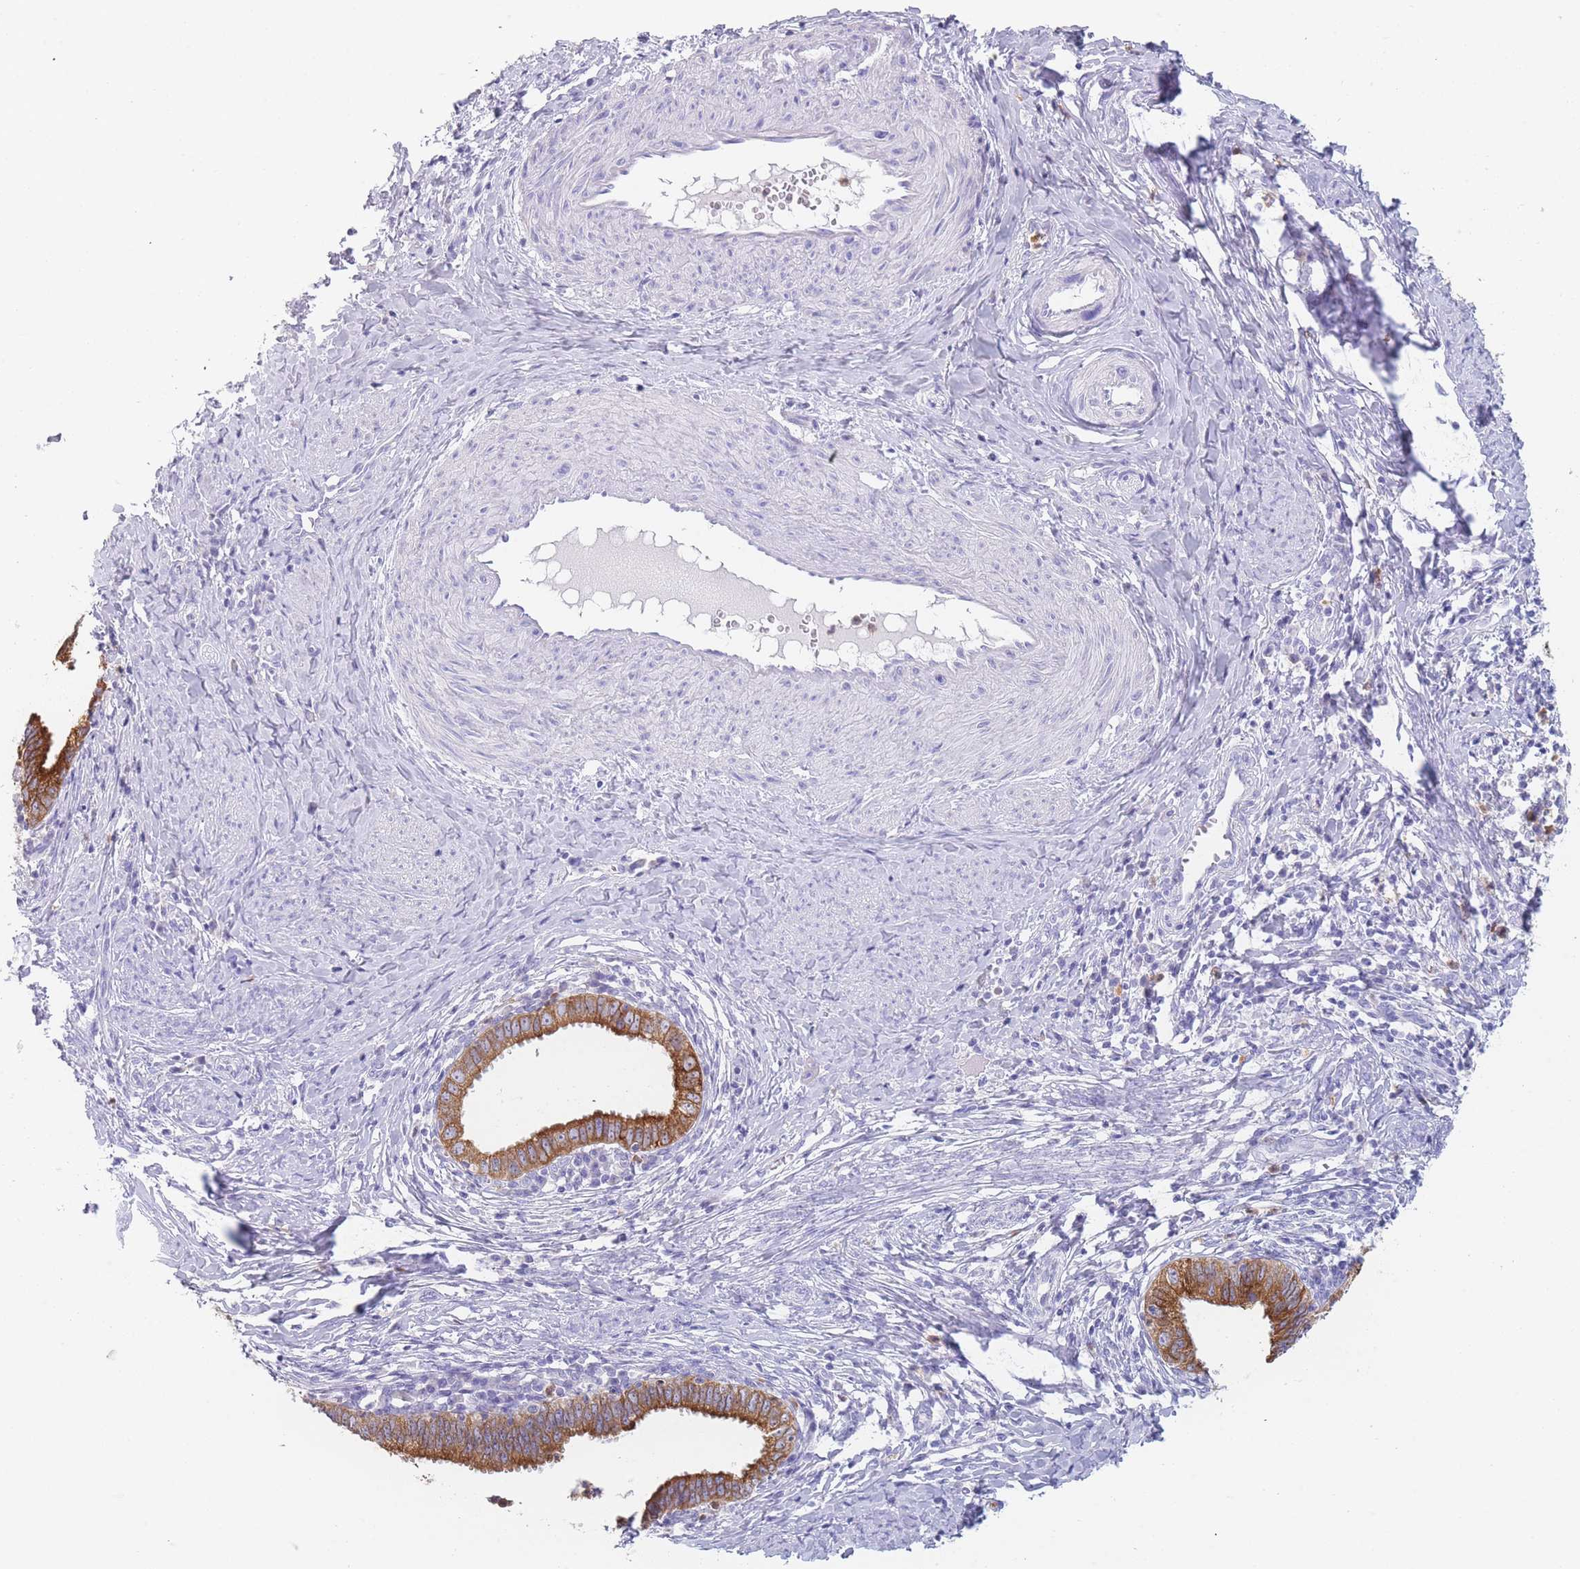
{"staining": {"intensity": "strong", "quantity": ">75%", "location": "cytoplasmic/membranous"}, "tissue": "cervical cancer", "cell_type": "Tumor cells", "image_type": "cancer", "snomed": [{"axis": "morphology", "description": "Adenocarcinoma, NOS"}, {"axis": "topography", "description": "Cervix"}], "caption": "Tumor cells demonstrate high levels of strong cytoplasmic/membranous expression in approximately >75% of cells in cervical cancer. The staining was performed using DAB to visualize the protein expression in brown, while the nuclei were stained in blue with hematoxylin (Magnification: 20x).", "gene": "ZNF627", "patient": {"sex": "female", "age": 36}}